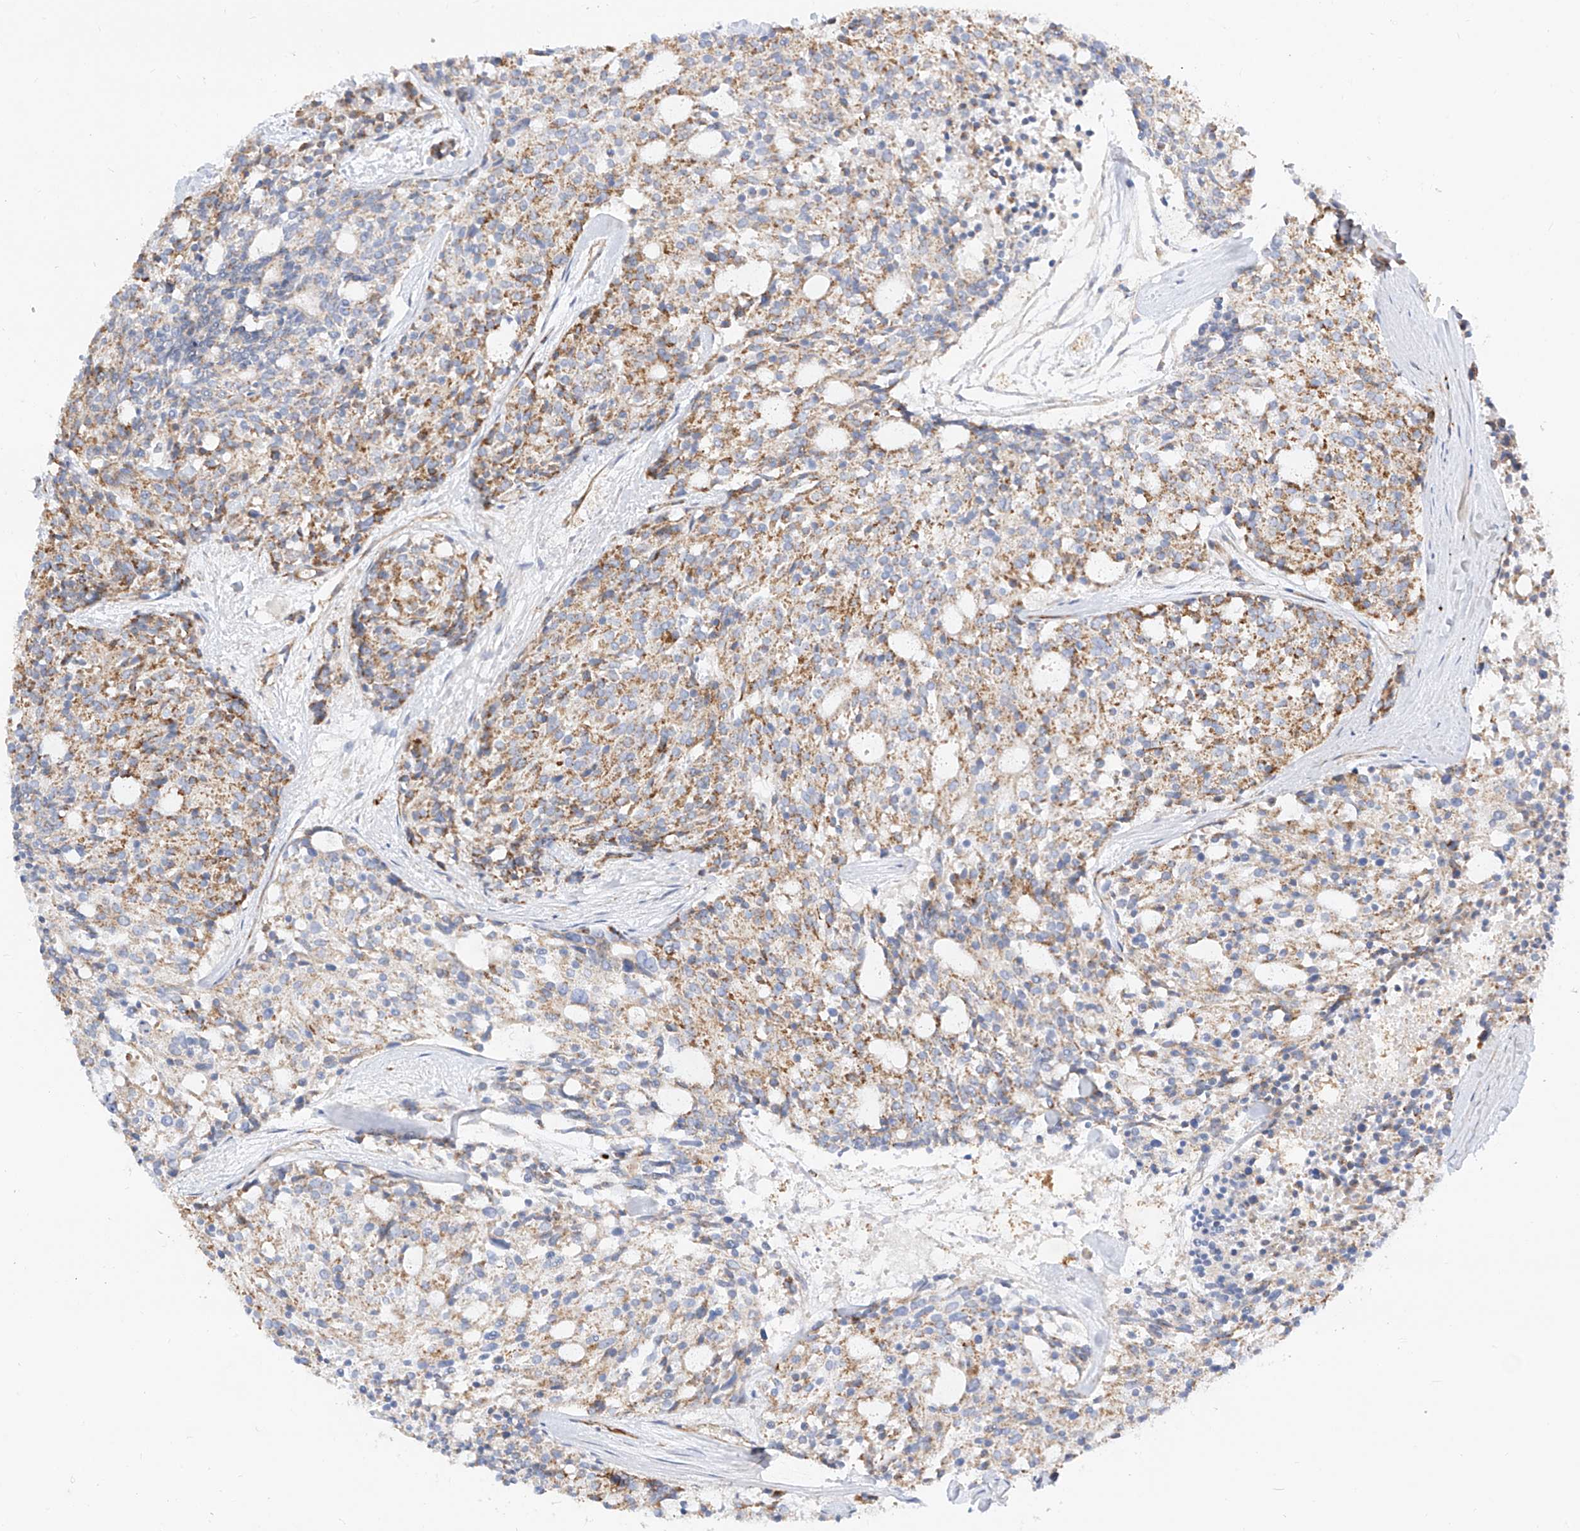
{"staining": {"intensity": "moderate", "quantity": ">75%", "location": "cytoplasmic/membranous"}, "tissue": "carcinoid", "cell_type": "Tumor cells", "image_type": "cancer", "snomed": [{"axis": "morphology", "description": "Carcinoid, malignant, NOS"}, {"axis": "topography", "description": "Pancreas"}], "caption": "Immunohistochemistry of human carcinoid (malignant) displays medium levels of moderate cytoplasmic/membranous positivity in approximately >75% of tumor cells.", "gene": "CST9", "patient": {"sex": "female", "age": 54}}